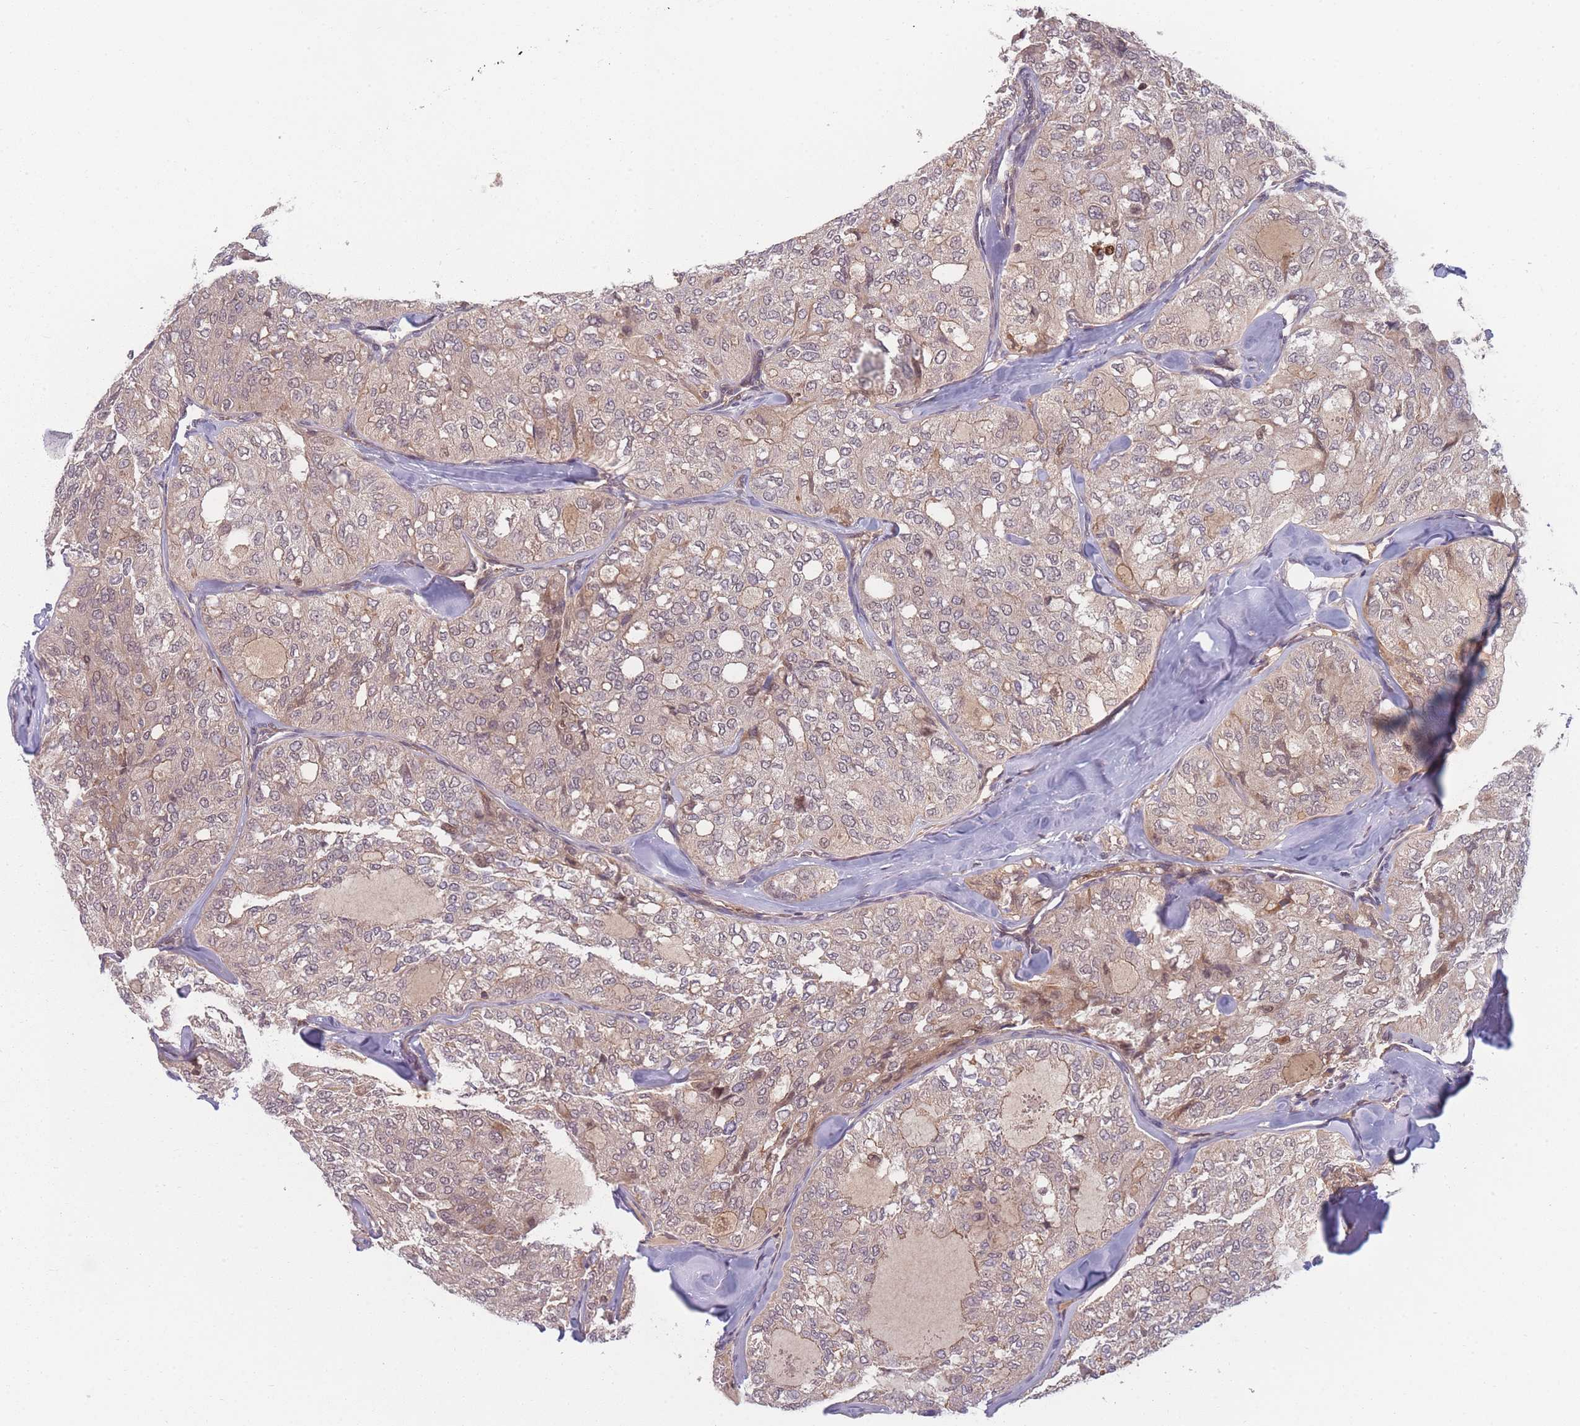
{"staining": {"intensity": "weak", "quantity": "25%-75%", "location": "cytoplasmic/membranous"}, "tissue": "thyroid cancer", "cell_type": "Tumor cells", "image_type": "cancer", "snomed": [{"axis": "morphology", "description": "Follicular adenoma carcinoma, NOS"}, {"axis": "topography", "description": "Thyroid gland"}], "caption": "Follicular adenoma carcinoma (thyroid) tissue demonstrates weak cytoplasmic/membranous positivity in approximately 25%-75% of tumor cells", "gene": "FAM153A", "patient": {"sex": "male", "age": 75}}